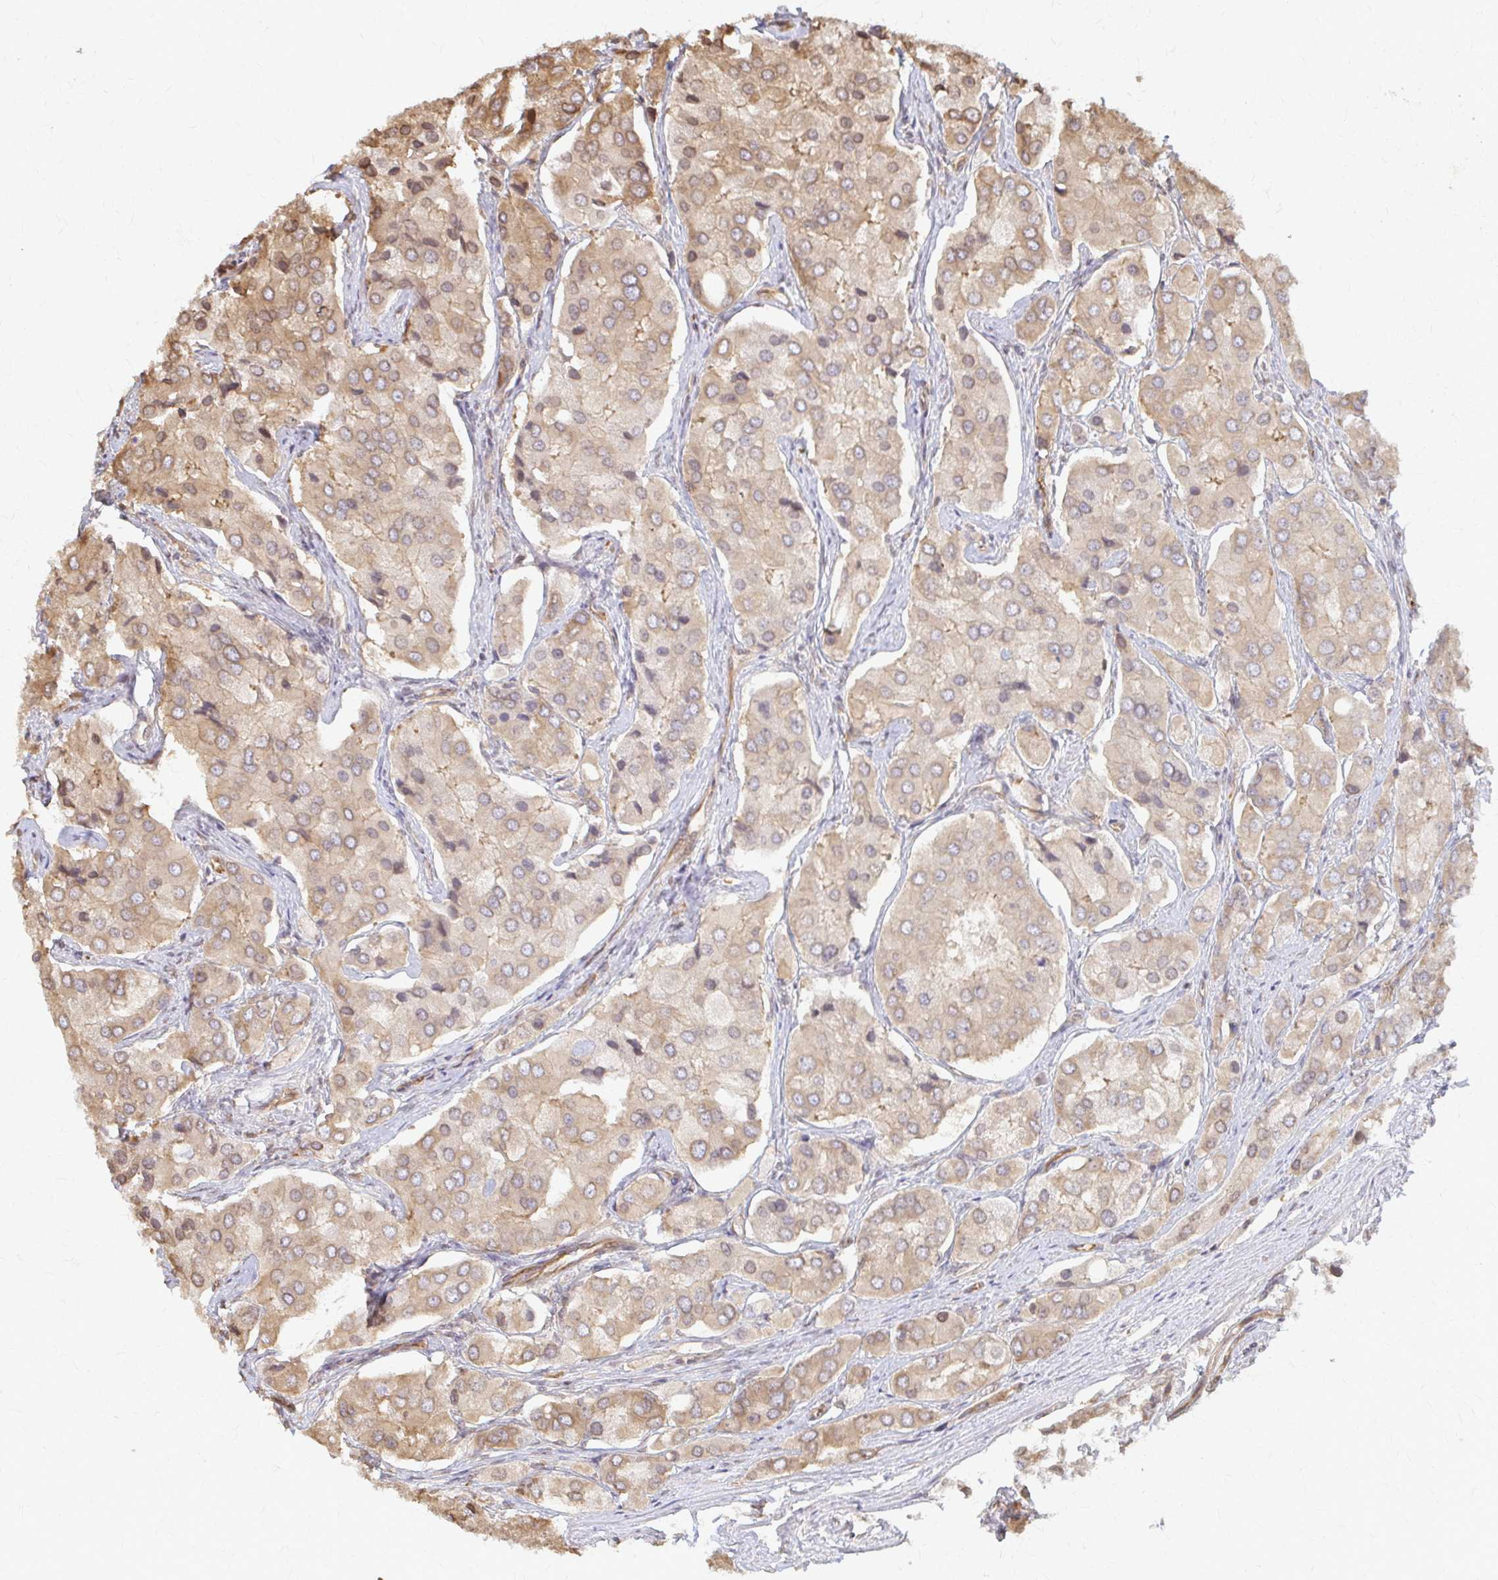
{"staining": {"intensity": "weak", "quantity": ">75%", "location": "cytoplasmic/membranous"}, "tissue": "prostate cancer", "cell_type": "Tumor cells", "image_type": "cancer", "snomed": [{"axis": "morphology", "description": "Adenocarcinoma, Low grade"}, {"axis": "topography", "description": "Prostate"}], "caption": "Tumor cells demonstrate low levels of weak cytoplasmic/membranous staining in approximately >75% of cells in prostate cancer.", "gene": "ARHGAP35", "patient": {"sex": "male", "age": 69}}